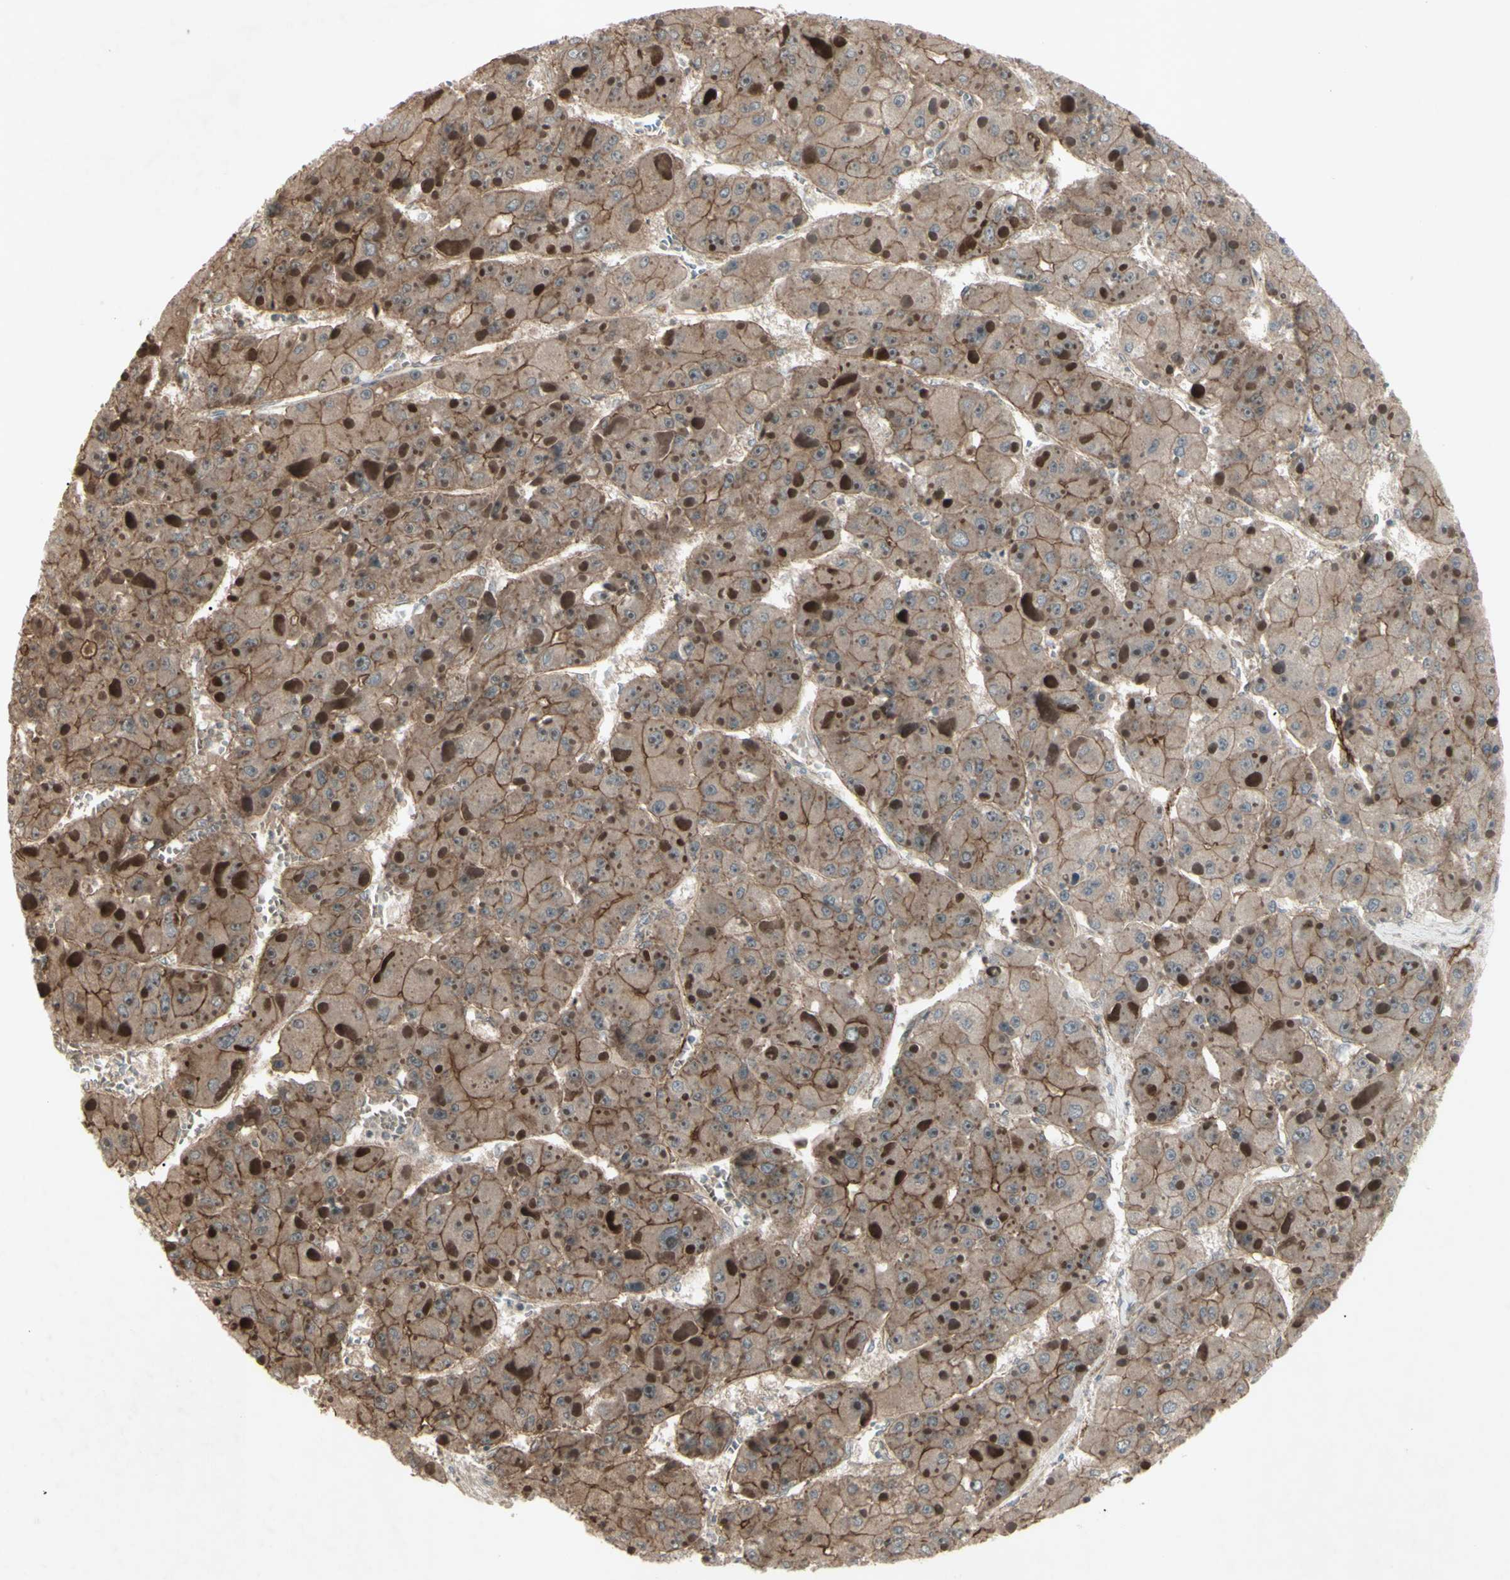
{"staining": {"intensity": "moderate", "quantity": ">75%", "location": "cytoplasmic/membranous"}, "tissue": "liver cancer", "cell_type": "Tumor cells", "image_type": "cancer", "snomed": [{"axis": "morphology", "description": "Carcinoma, Hepatocellular, NOS"}, {"axis": "topography", "description": "Liver"}], "caption": "Liver cancer (hepatocellular carcinoma) stained for a protein shows moderate cytoplasmic/membranous positivity in tumor cells.", "gene": "JAG1", "patient": {"sex": "female", "age": 73}}